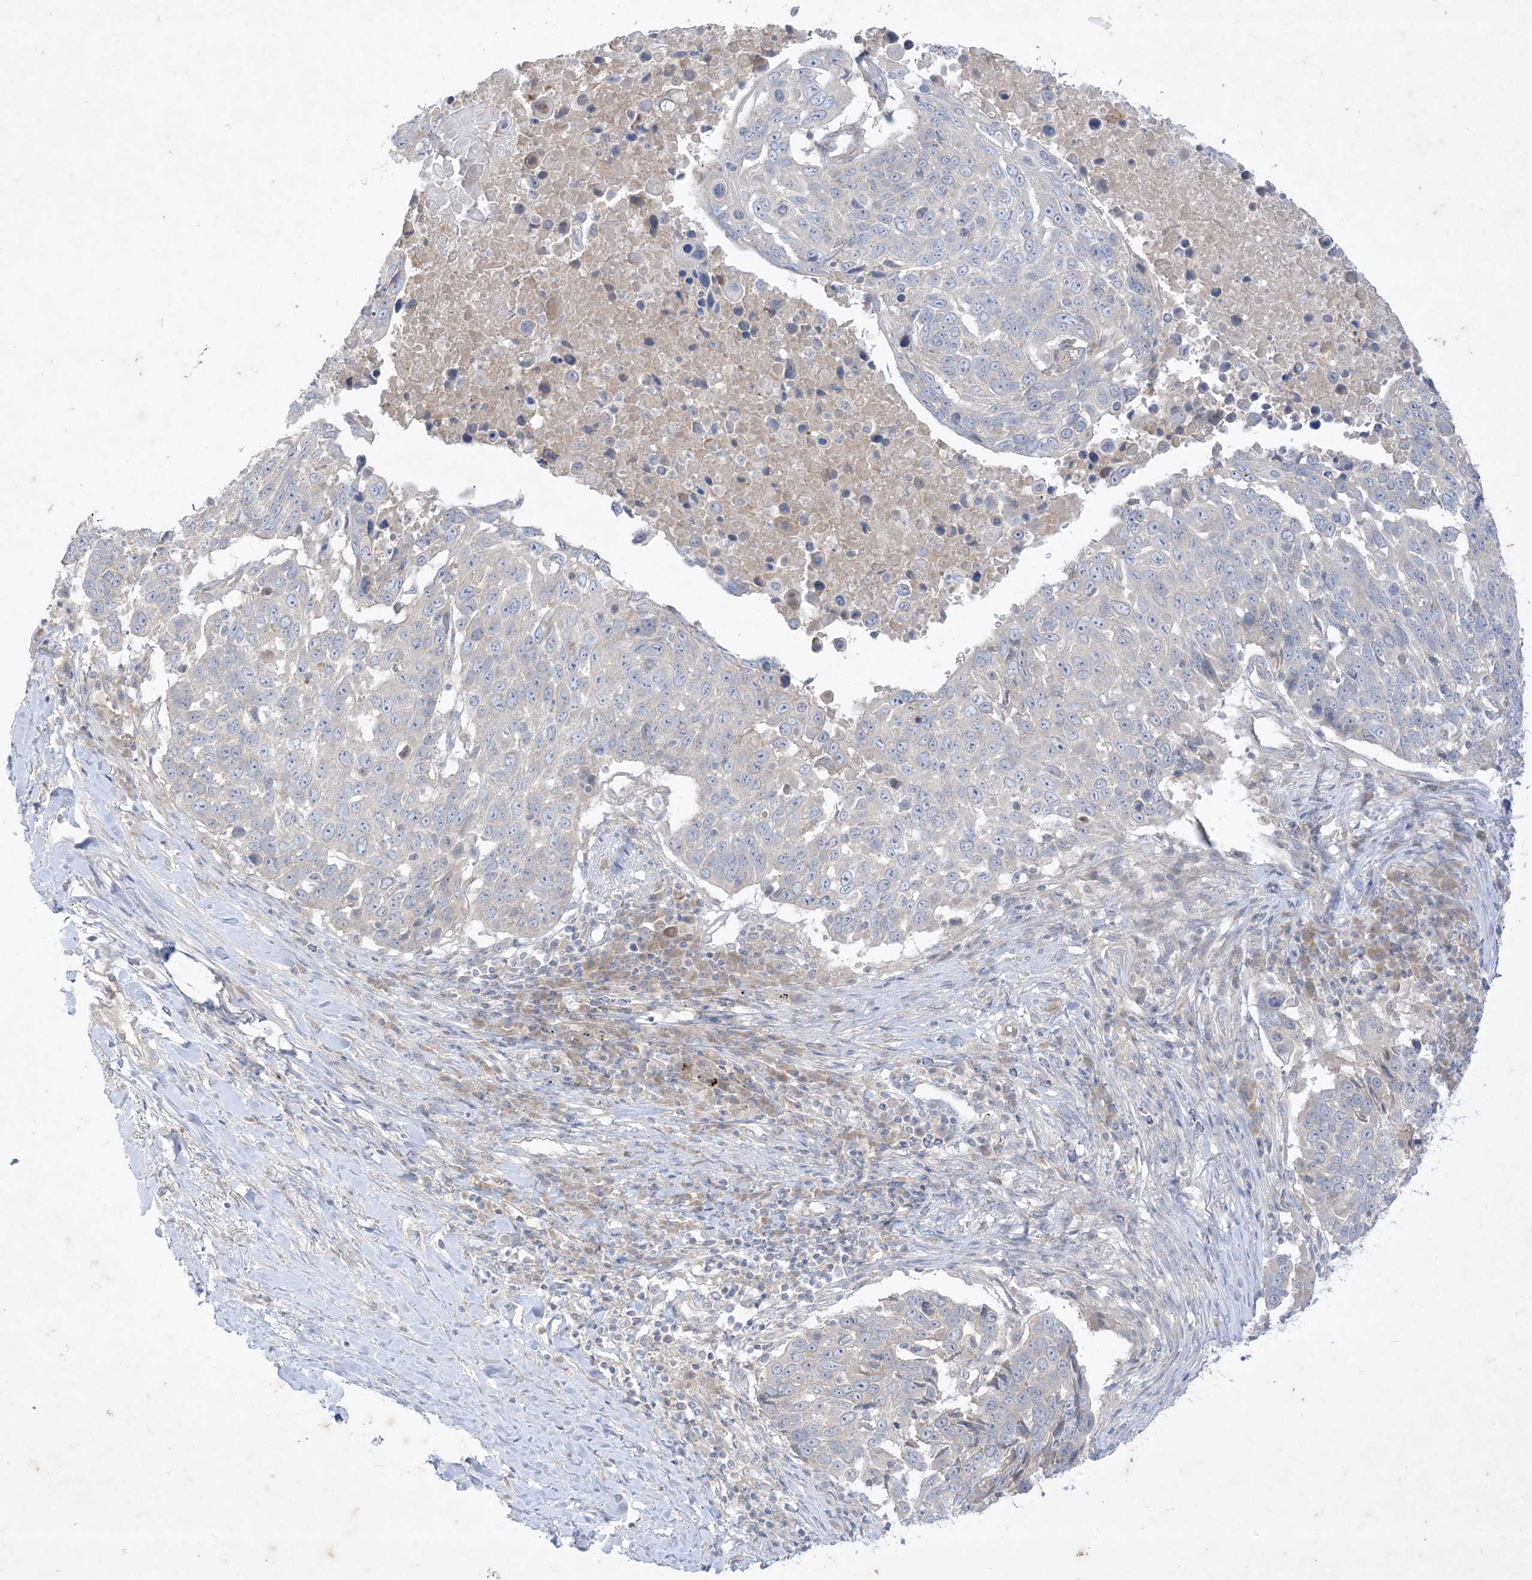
{"staining": {"intensity": "negative", "quantity": "none", "location": "none"}, "tissue": "lung cancer", "cell_type": "Tumor cells", "image_type": "cancer", "snomed": [{"axis": "morphology", "description": "Squamous cell carcinoma, NOS"}, {"axis": "topography", "description": "Lung"}], "caption": "IHC micrograph of lung squamous cell carcinoma stained for a protein (brown), which shows no positivity in tumor cells.", "gene": "PLEKHA3", "patient": {"sex": "male", "age": 66}}